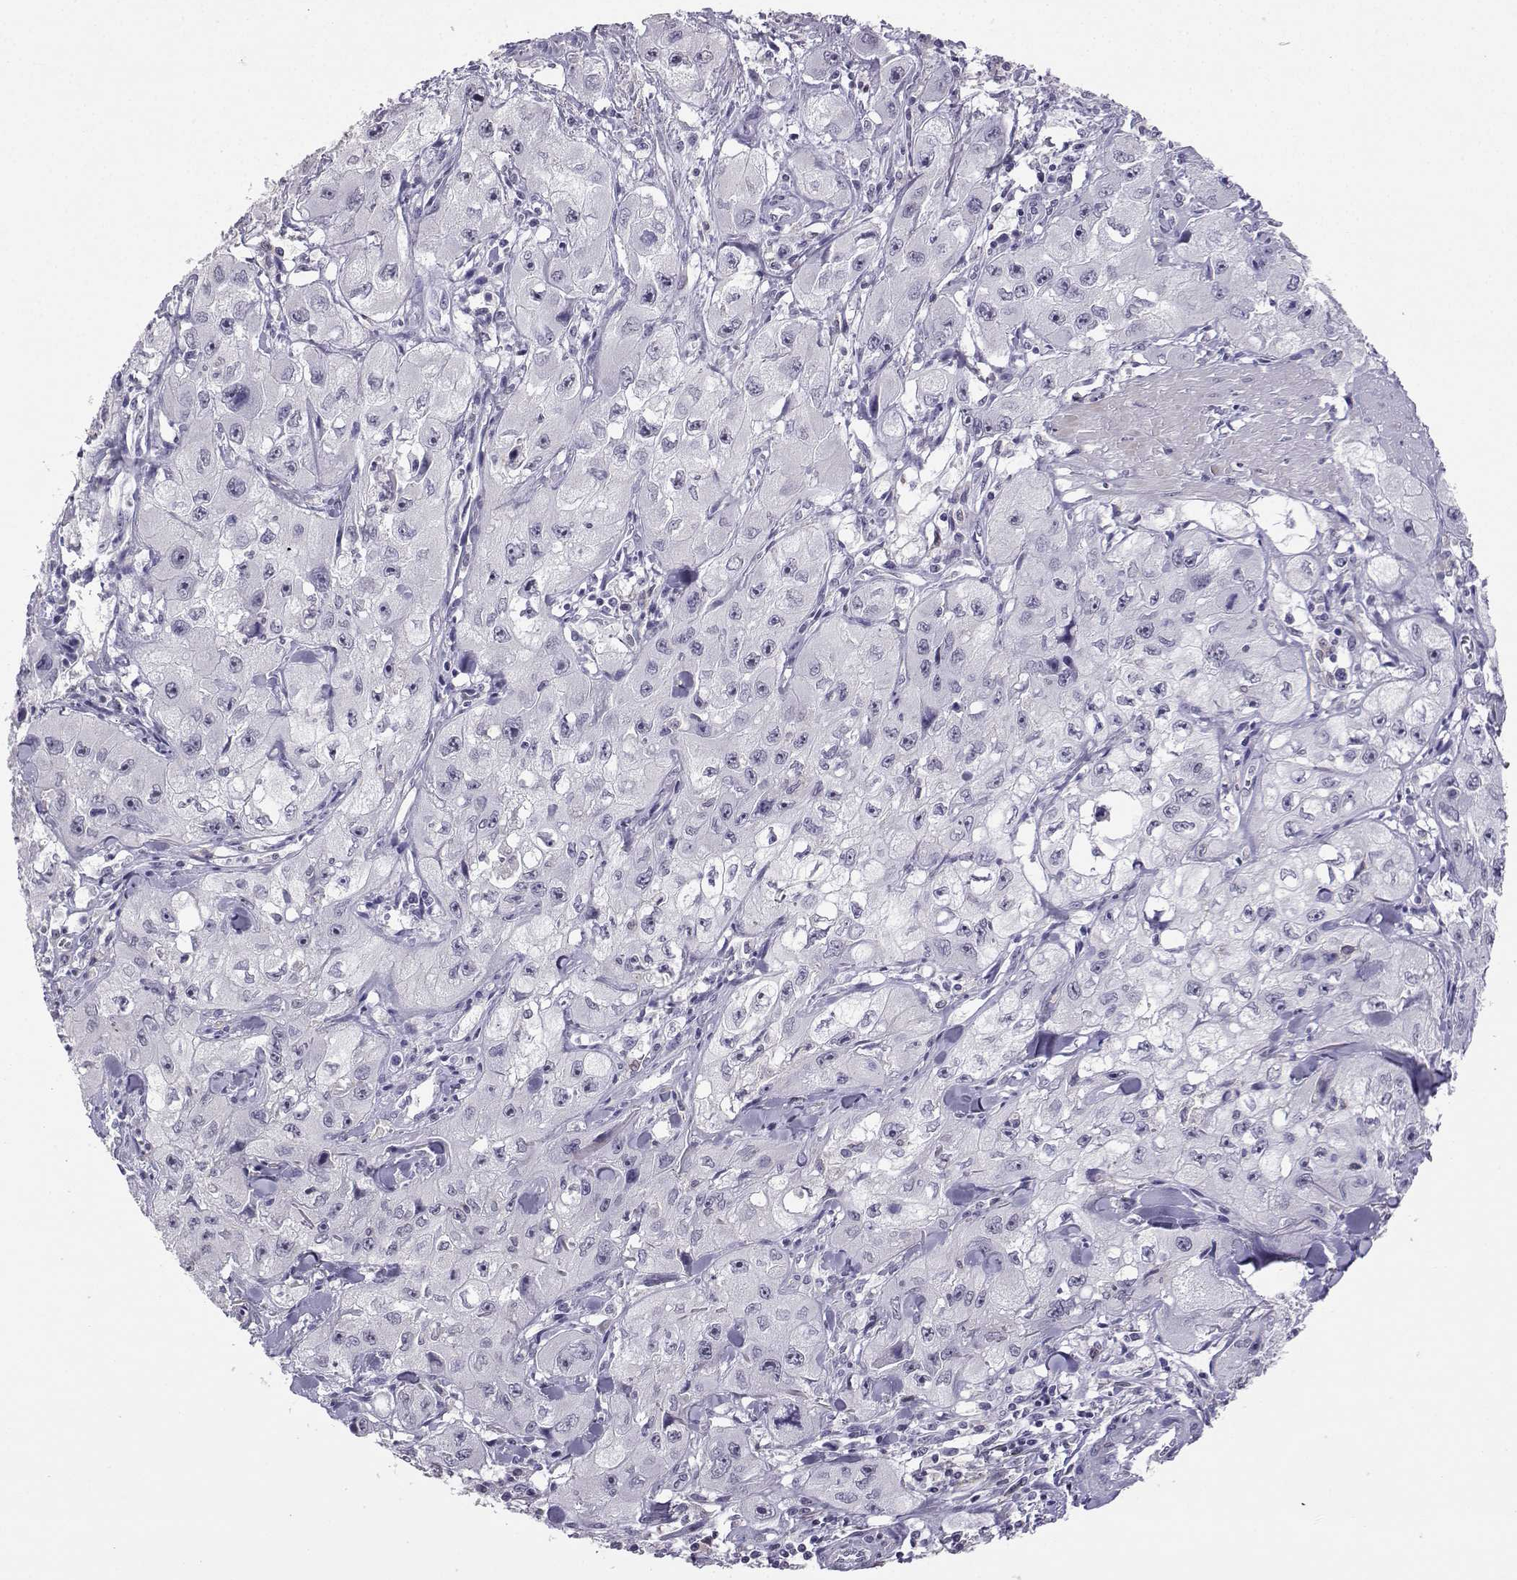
{"staining": {"intensity": "negative", "quantity": "none", "location": "none"}, "tissue": "skin cancer", "cell_type": "Tumor cells", "image_type": "cancer", "snomed": [{"axis": "morphology", "description": "Squamous cell carcinoma, NOS"}, {"axis": "topography", "description": "Skin"}, {"axis": "topography", "description": "Subcutis"}], "caption": "A high-resolution micrograph shows IHC staining of skin cancer (squamous cell carcinoma), which displays no significant staining in tumor cells. (Stains: DAB (3,3'-diaminobenzidine) IHC with hematoxylin counter stain, Microscopy: brightfield microscopy at high magnification).", "gene": "TBR1", "patient": {"sex": "male", "age": 73}}